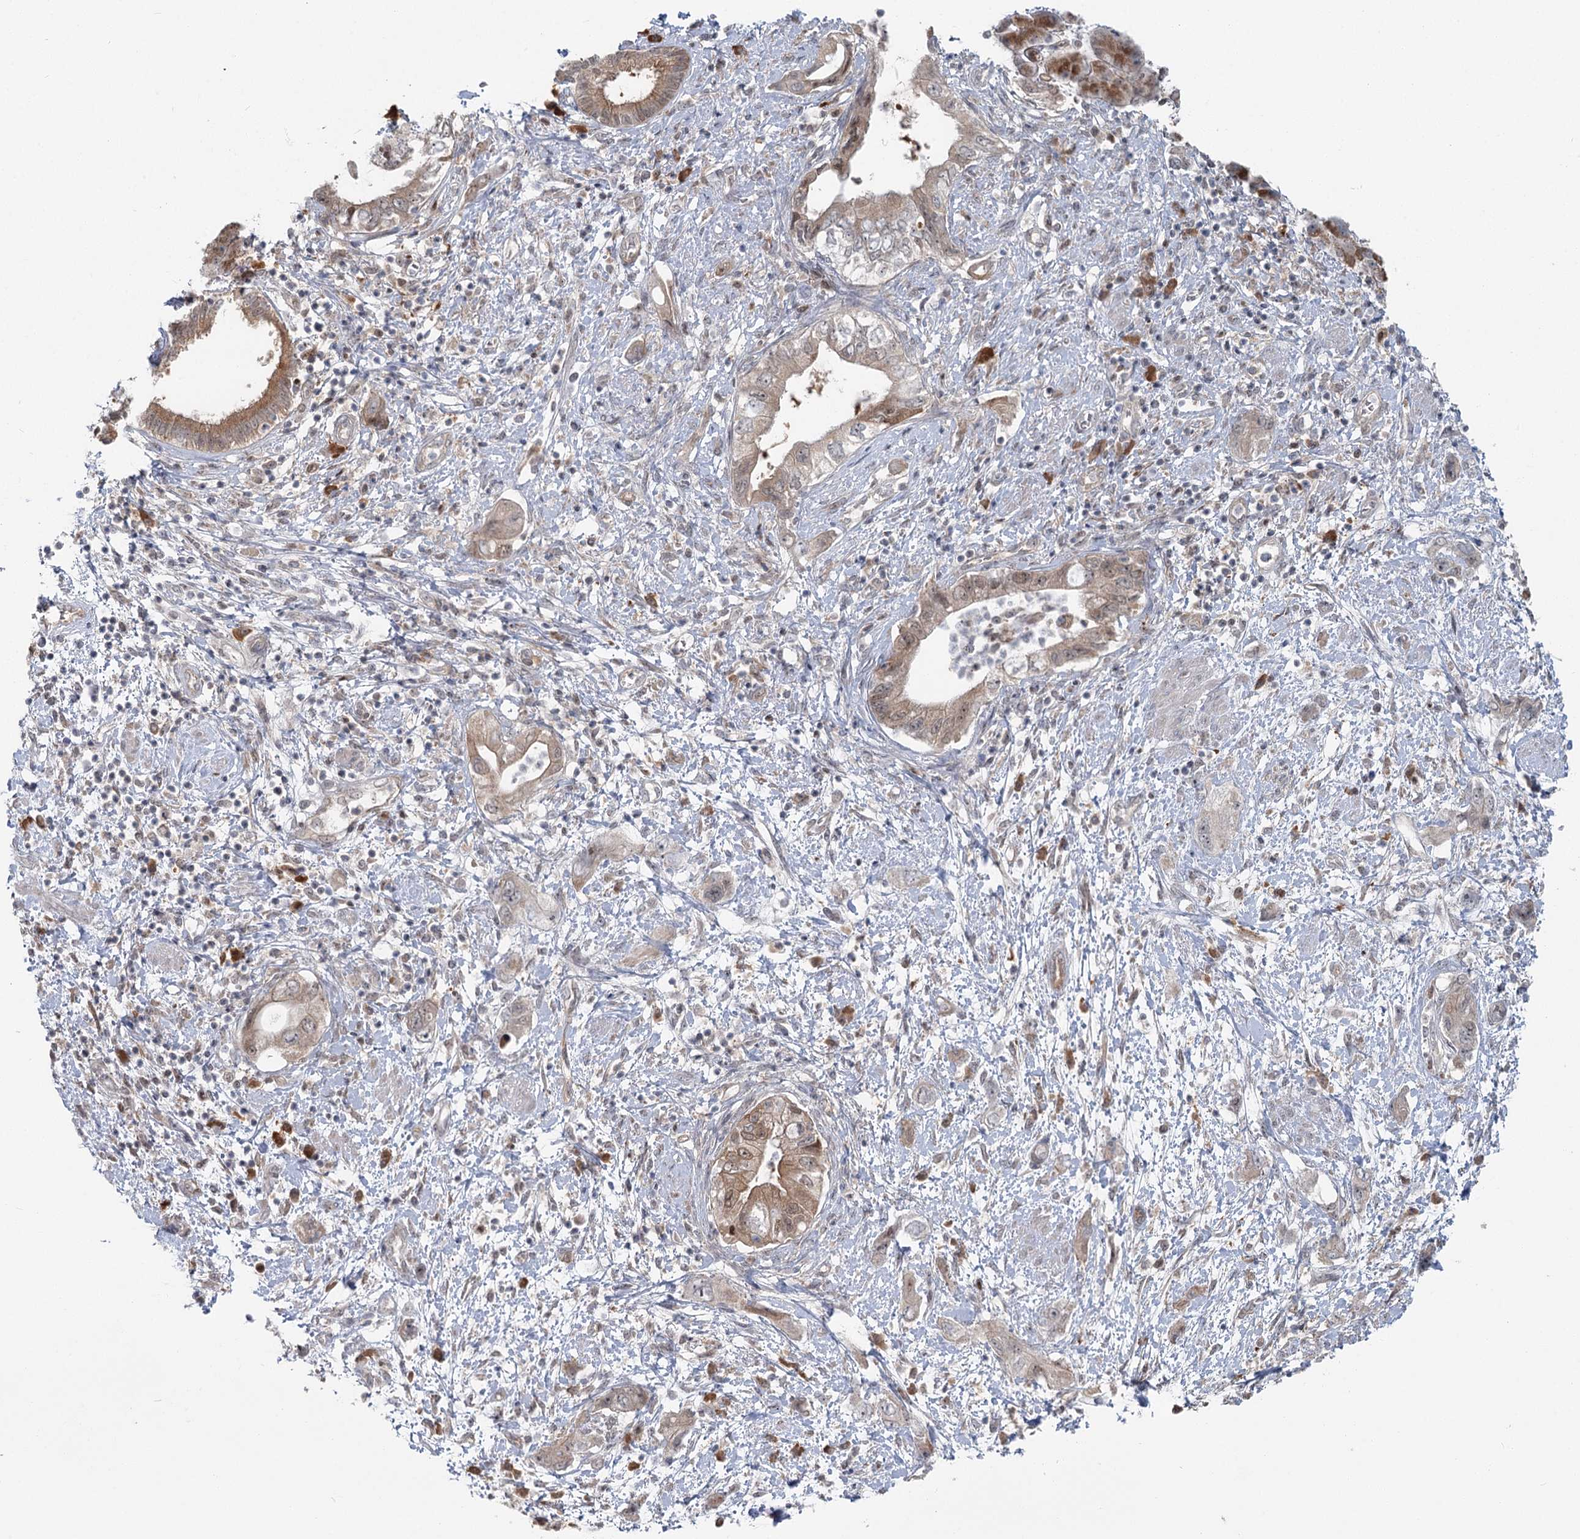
{"staining": {"intensity": "moderate", "quantity": "<25%", "location": "cytoplasmic/membranous,nuclear"}, "tissue": "pancreatic cancer", "cell_type": "Tumor cells", "image_type": "cancer", "snomed": [{"axis": "morphology", "description": "Adenocarcinoma, NOS"}, {"axis": "topography", "description": "Pancreas"}], "caption": "Immunohistochemistry (IHC) image of neoplastic tissue: adenocarcinoma (pancreatic) stained using immunohistochemistry reveals low levels of moderate protein expression localized specifically in the cytoplasmic/membranous and nuclear of tumor cells, appearing as a cytoplasmic/membranous and nuclear brown color.", "gene": "THNSL1", "patient": {"sex": "female", "age": 73}}